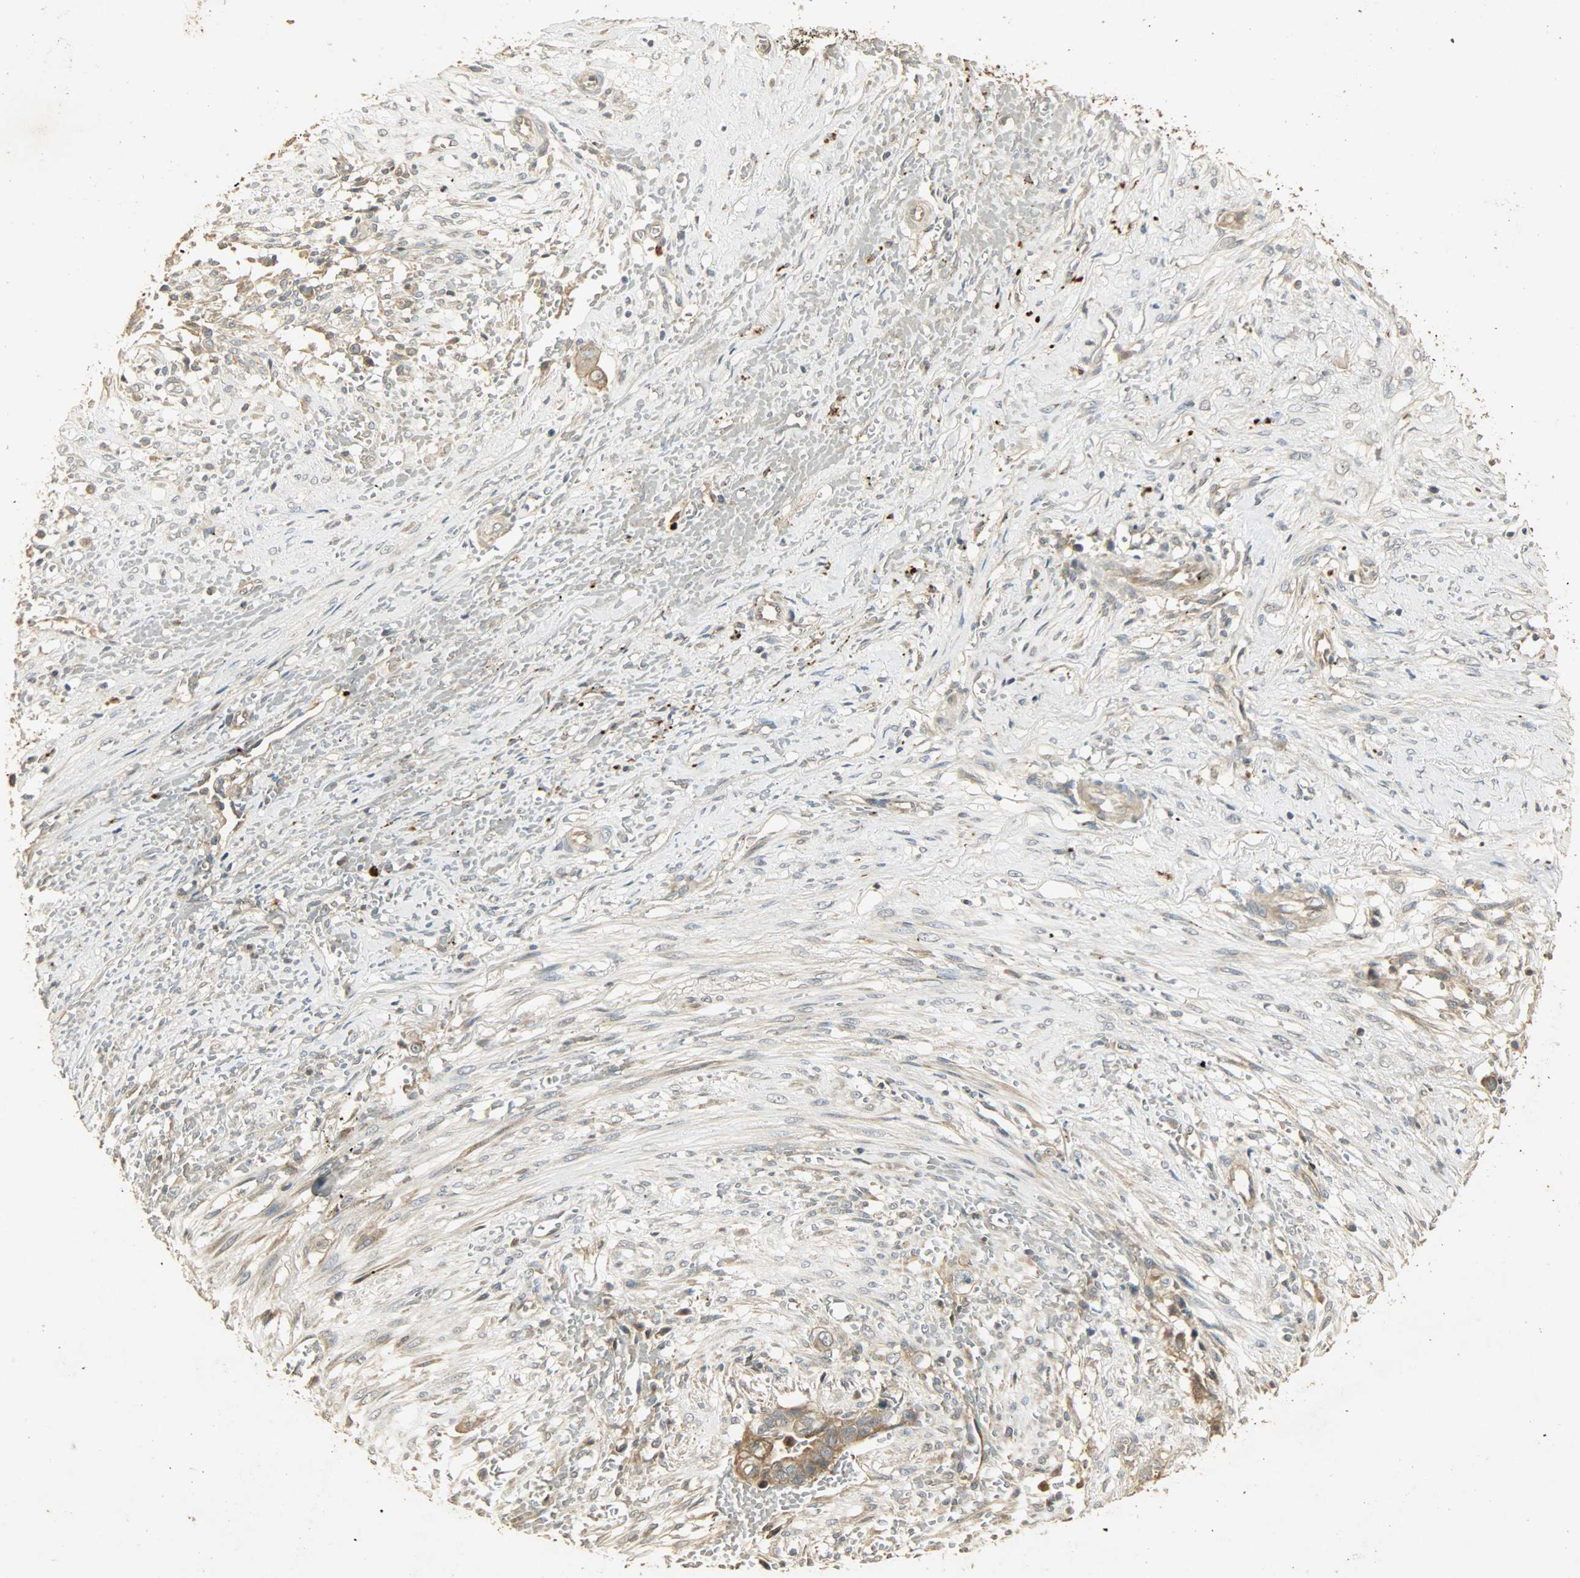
{"staining": {"intensity": "moderate", "quantity": ">75%", "location": "cytoplasmic/membranous"}, "tissue": "liver cancer", "cell_type": "Tumor cells", "image_type": "cancer", "snomed": [{"axis": "morphology", "description": "Cholangiocarcinoma"}, {"axis": "topography", "description": "Liver"}], "caption": "Protein expression analysis of liver cancer (cholangiocarcinoma) demonstrates moderate cytoplasmic/membranous positivity in about >75% of tumor cells.", "gene": "ATP2B1", "patient": {"sex": "female", "age": 70}}